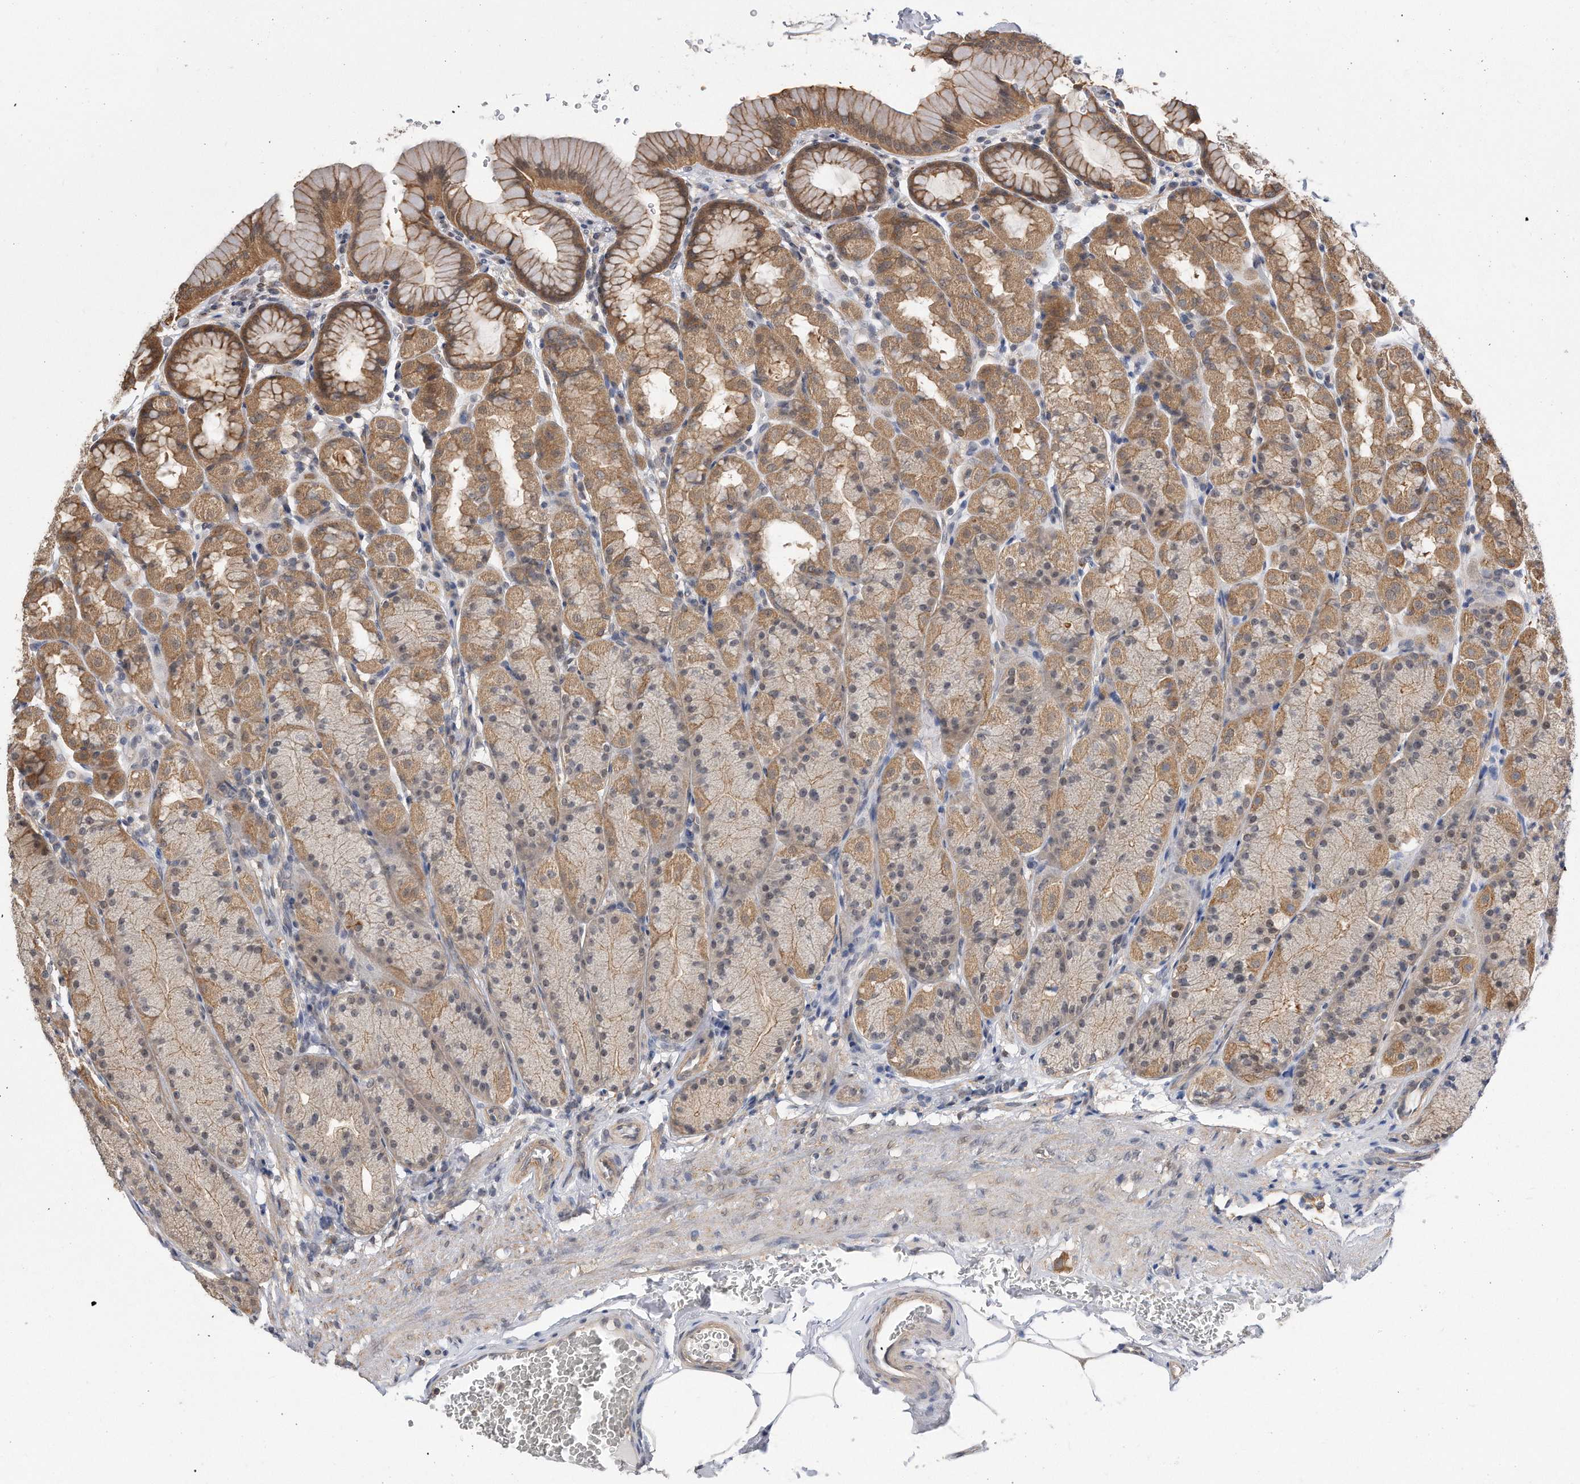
{"staining": {"intensity": "moderate", "quantity": "25%-75%", "location": "cytoplasmic/membranous"}, "tissue": "stomach", "cell_type": "Glandular cells", "image_type": "normal", "snomed": [{"axis": "morphology", "description": "Normal tissue, NOS"}, {"axis": "topography", "description": "Stomach"}], "caption": "An image showing moderate cytoplasmic/membranous expression in about 25%-75% of glandular cells in normal stomach, as visualized by brown immunohistochemical staining.", "gene": "TCP1", "patient": {"sex": "male", "age": 42}}